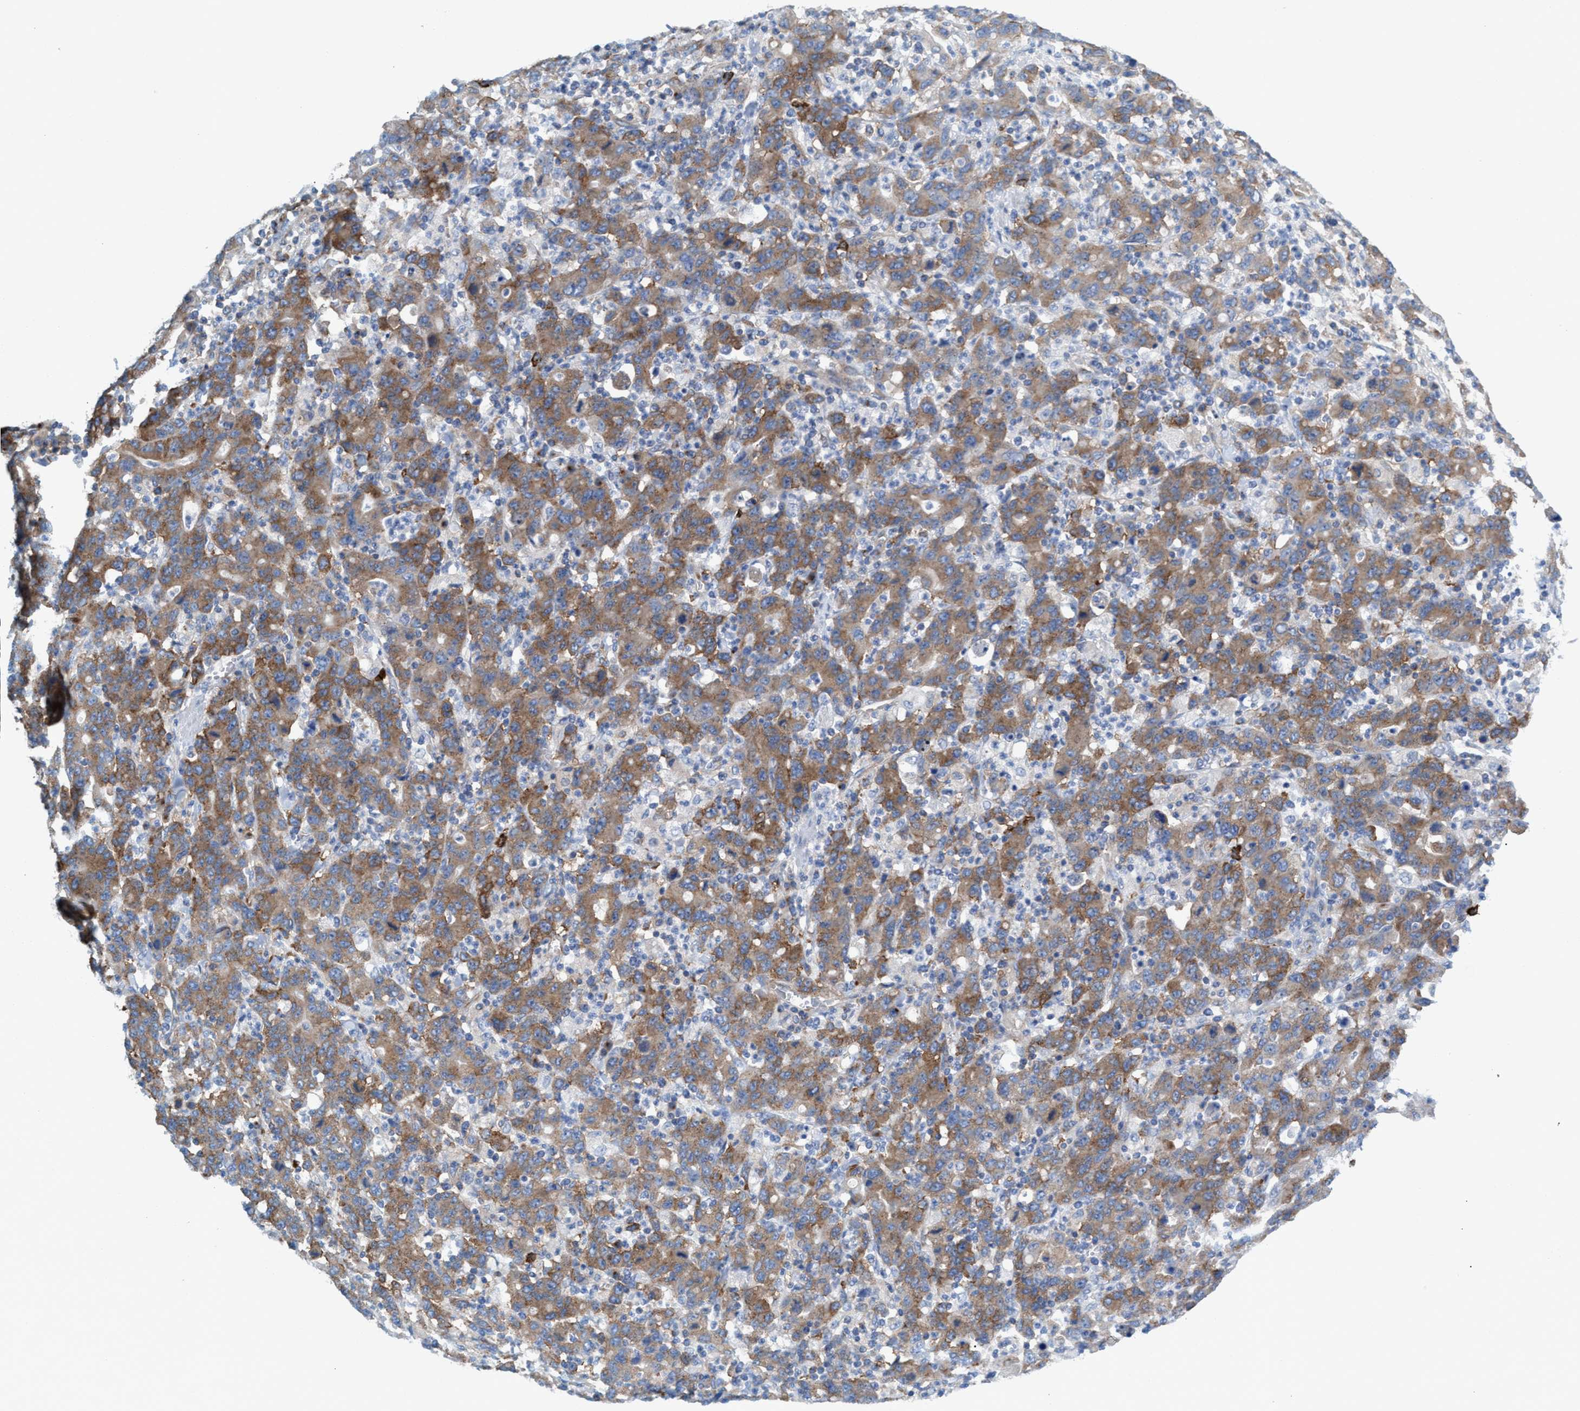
{"staining": {"intensity": "moderate", "quantity": ">75%", "location": "cytoplasmic/membranous"}, "tissue": "stomach cancer", "cell_type": "Tumor cells", "image_type": "cancer", "snomed": [{"axis": "morphology", "description": "Adenocarcinoma, NOS"}, {"axis": "topography", "description": "Stomach, upper"}], "caption": "Protein expression analysis of human stomach cancer (adenocarcinoma) reveals moderate cytoplasmic/membranous positivity in approximately >75% of tumor cells.", "gene": "NYAP1", "patient": {"sex": "male", "age": 69}}